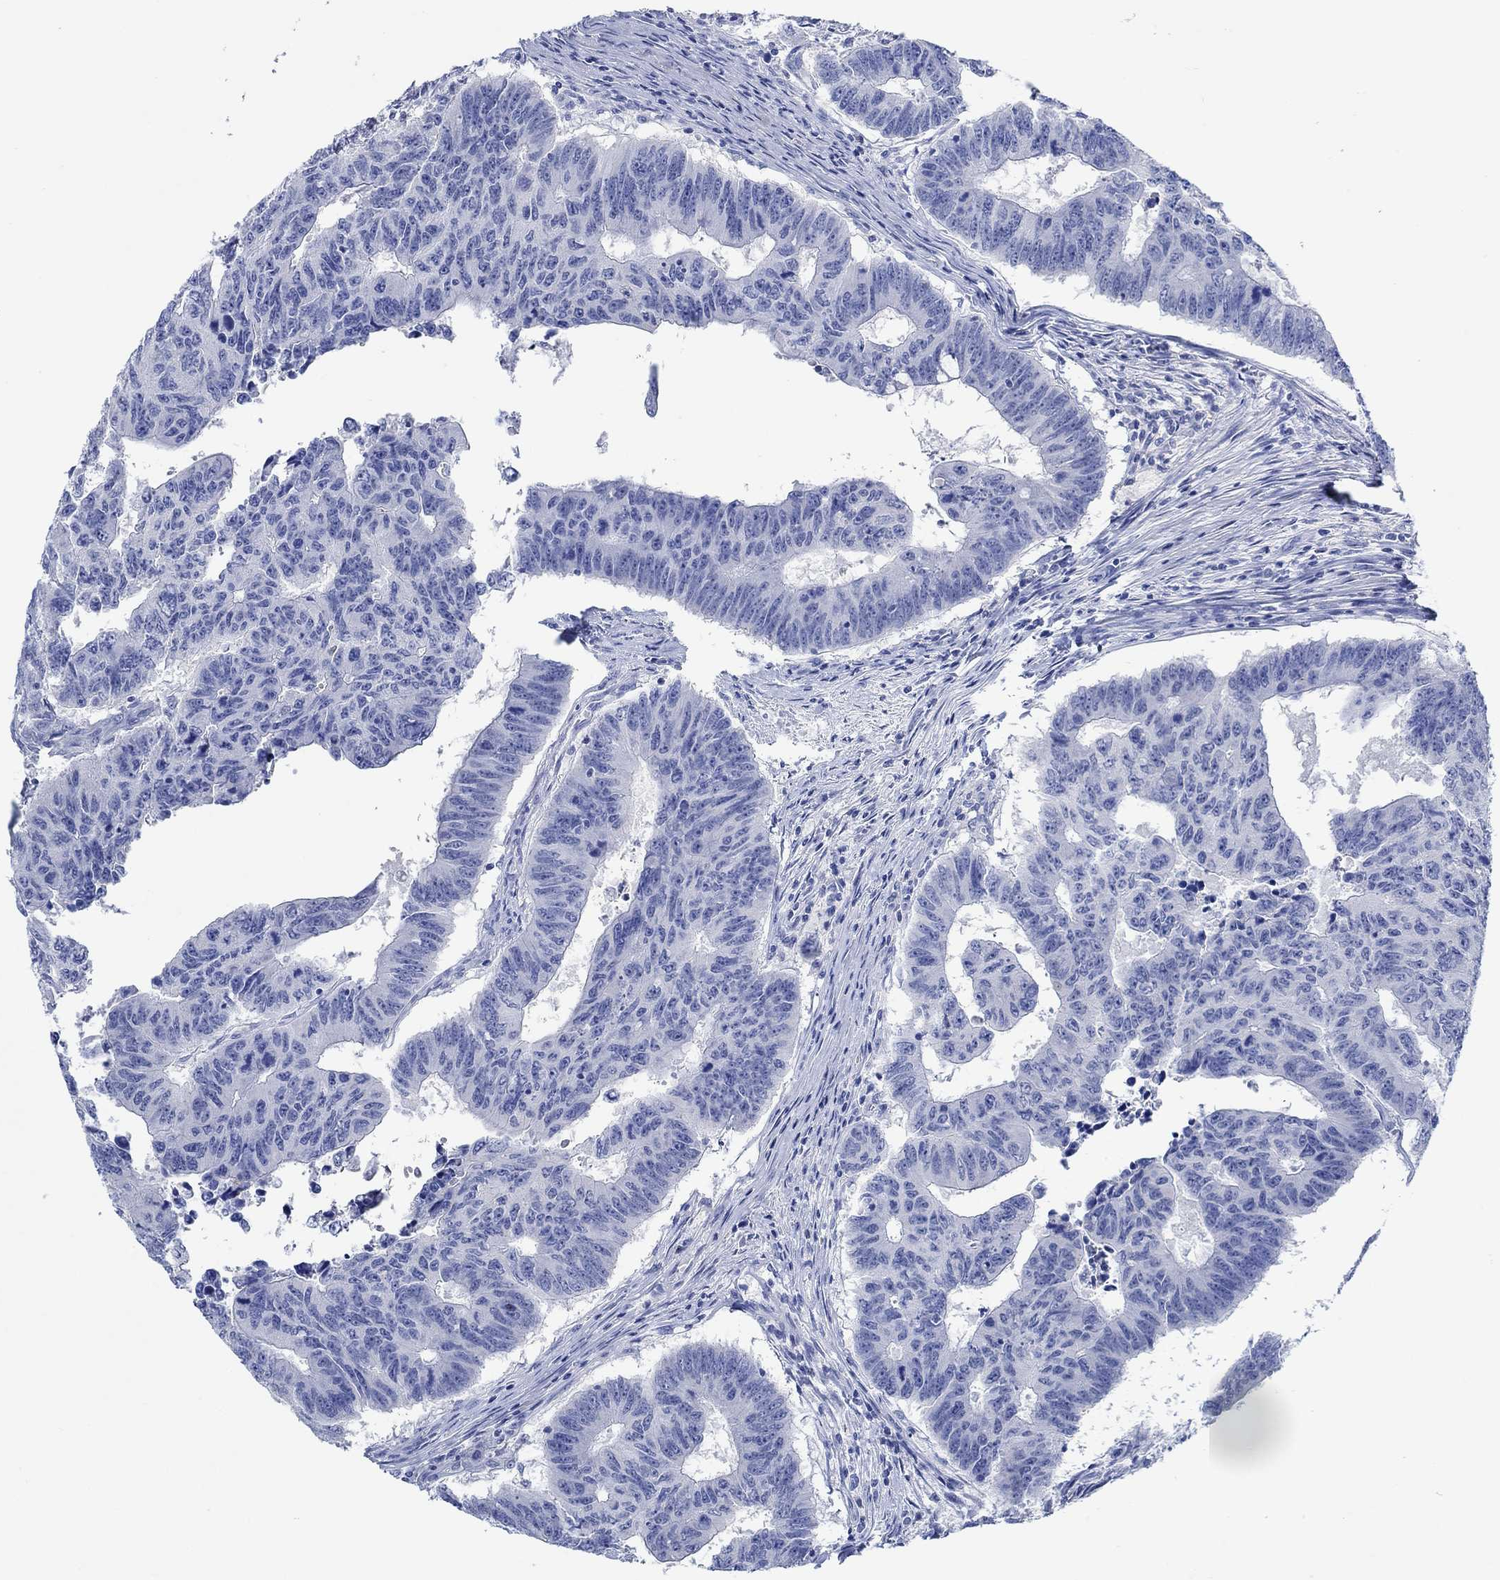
{"staining": {"intensity": "negative", "quantity": "none", "location": "none"}, "tissue": "colorectal cancer", "cell_type": "Tumor cells", "image_type": "cancer", "snomed": [{"axis": "morphology", "description": "Adenocarcinoma, NOS"}, {"axis": "topography", "description": "Appendix"}, {"axis": "topography", "description": "Colon"}, {"axis": "topography", "description": "Cecum"}, {"axis": "topography", "description": "Colon asc"}], "caption": "This is an immunohistochemistry image of human adenocarcinoma (colorectal). There is no expression in tumor cells.", "gene": "PPP1R17", "patient": {"sex": "female", "age": 85}}